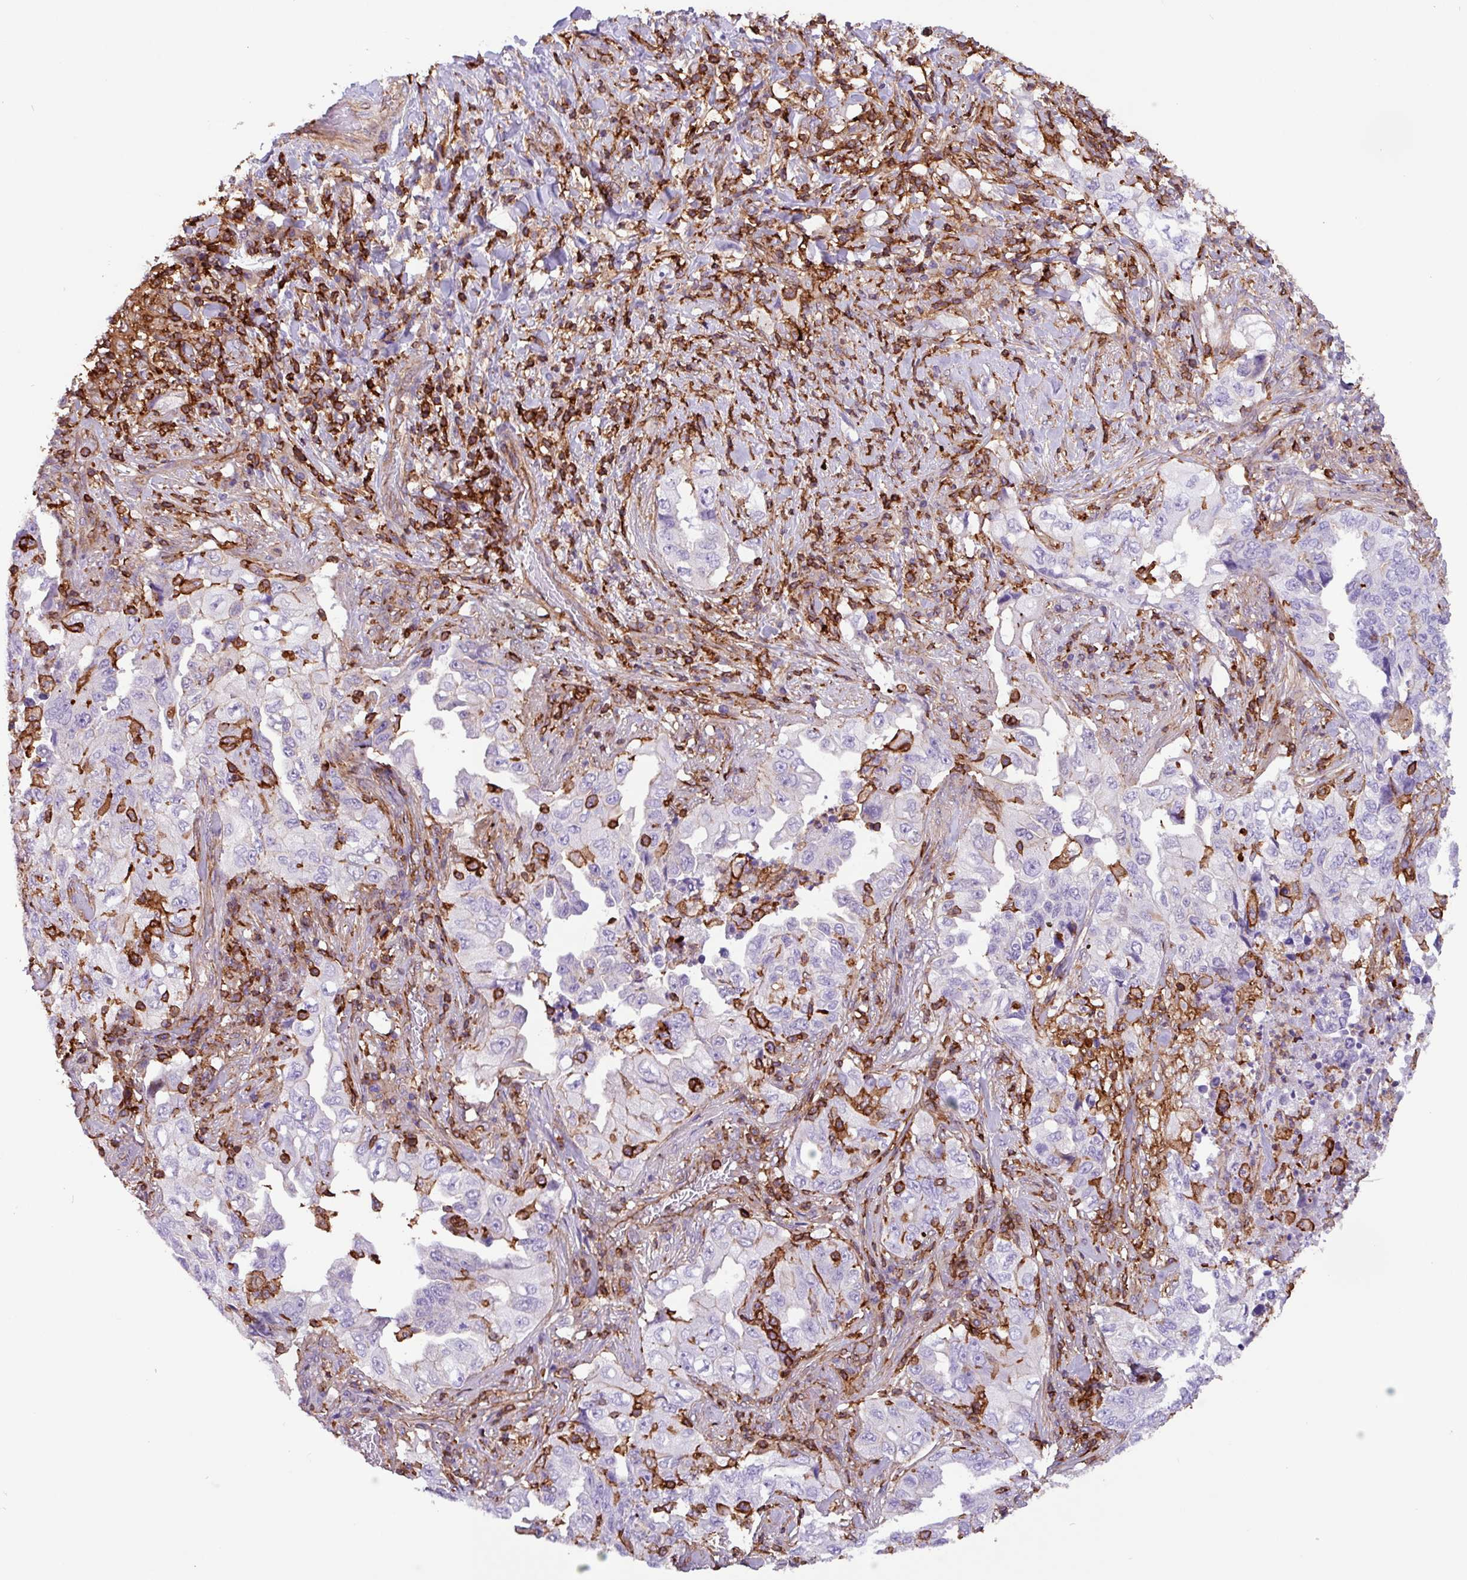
{"staining": {"intensity": "negative", "quantity": "none", "location": "none"}, "tissue": "lung cancer", "cell_type": "Tumor cells", "image_type": "cancer", "snomed": [{"axis": "morphology", "description": "Adenocarcinoma, NOS"}, {"axis": "topography", "description": "Lung"}], "caption": "A histopathology image of lung cancer (adenocarcinoma) stained for a protein exhibits no brown staining in tumor cells.", "gene": "PPP1R18", "patient": {"sex": "female", "age": 51}}